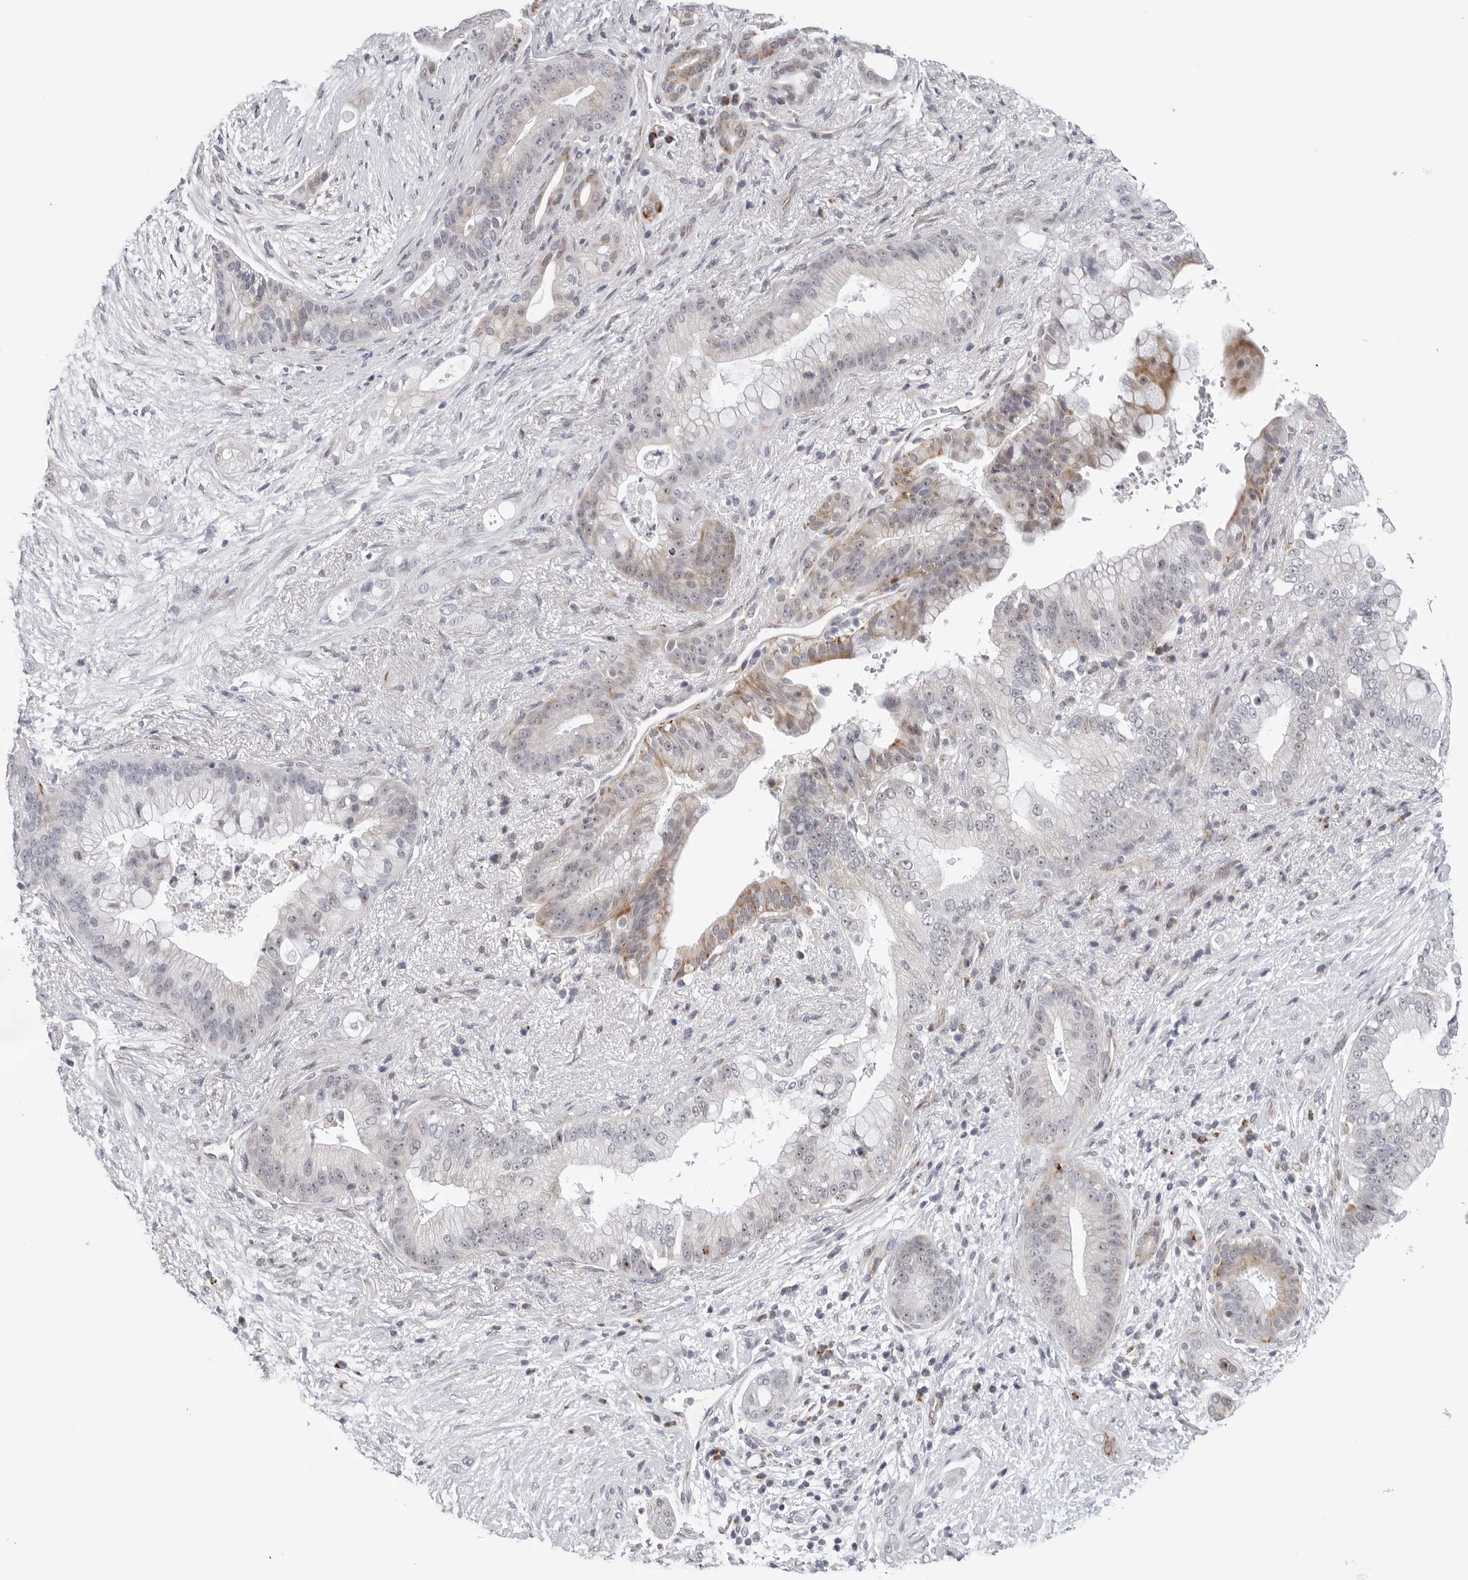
{"staining": {"intensity": "weak", "quantity": "<25%", "location": "cytoplasmic/membranous"}, "tissue": "pancreatic cancer", "cell_type": "Tumor cells", "image_type": "cancer", "snomed": [{"axis": "morphology", "description": "Adenocarcinoma, NOS"}, {"axis": "topography", "description": "Pancreas"}], "caption": "Micrograph shows no significant protein positivity in tumor cells of pancreatic adenocarcinoma.", "gene": "CDK20", "patient": {"sex": "male", "age": 53}}